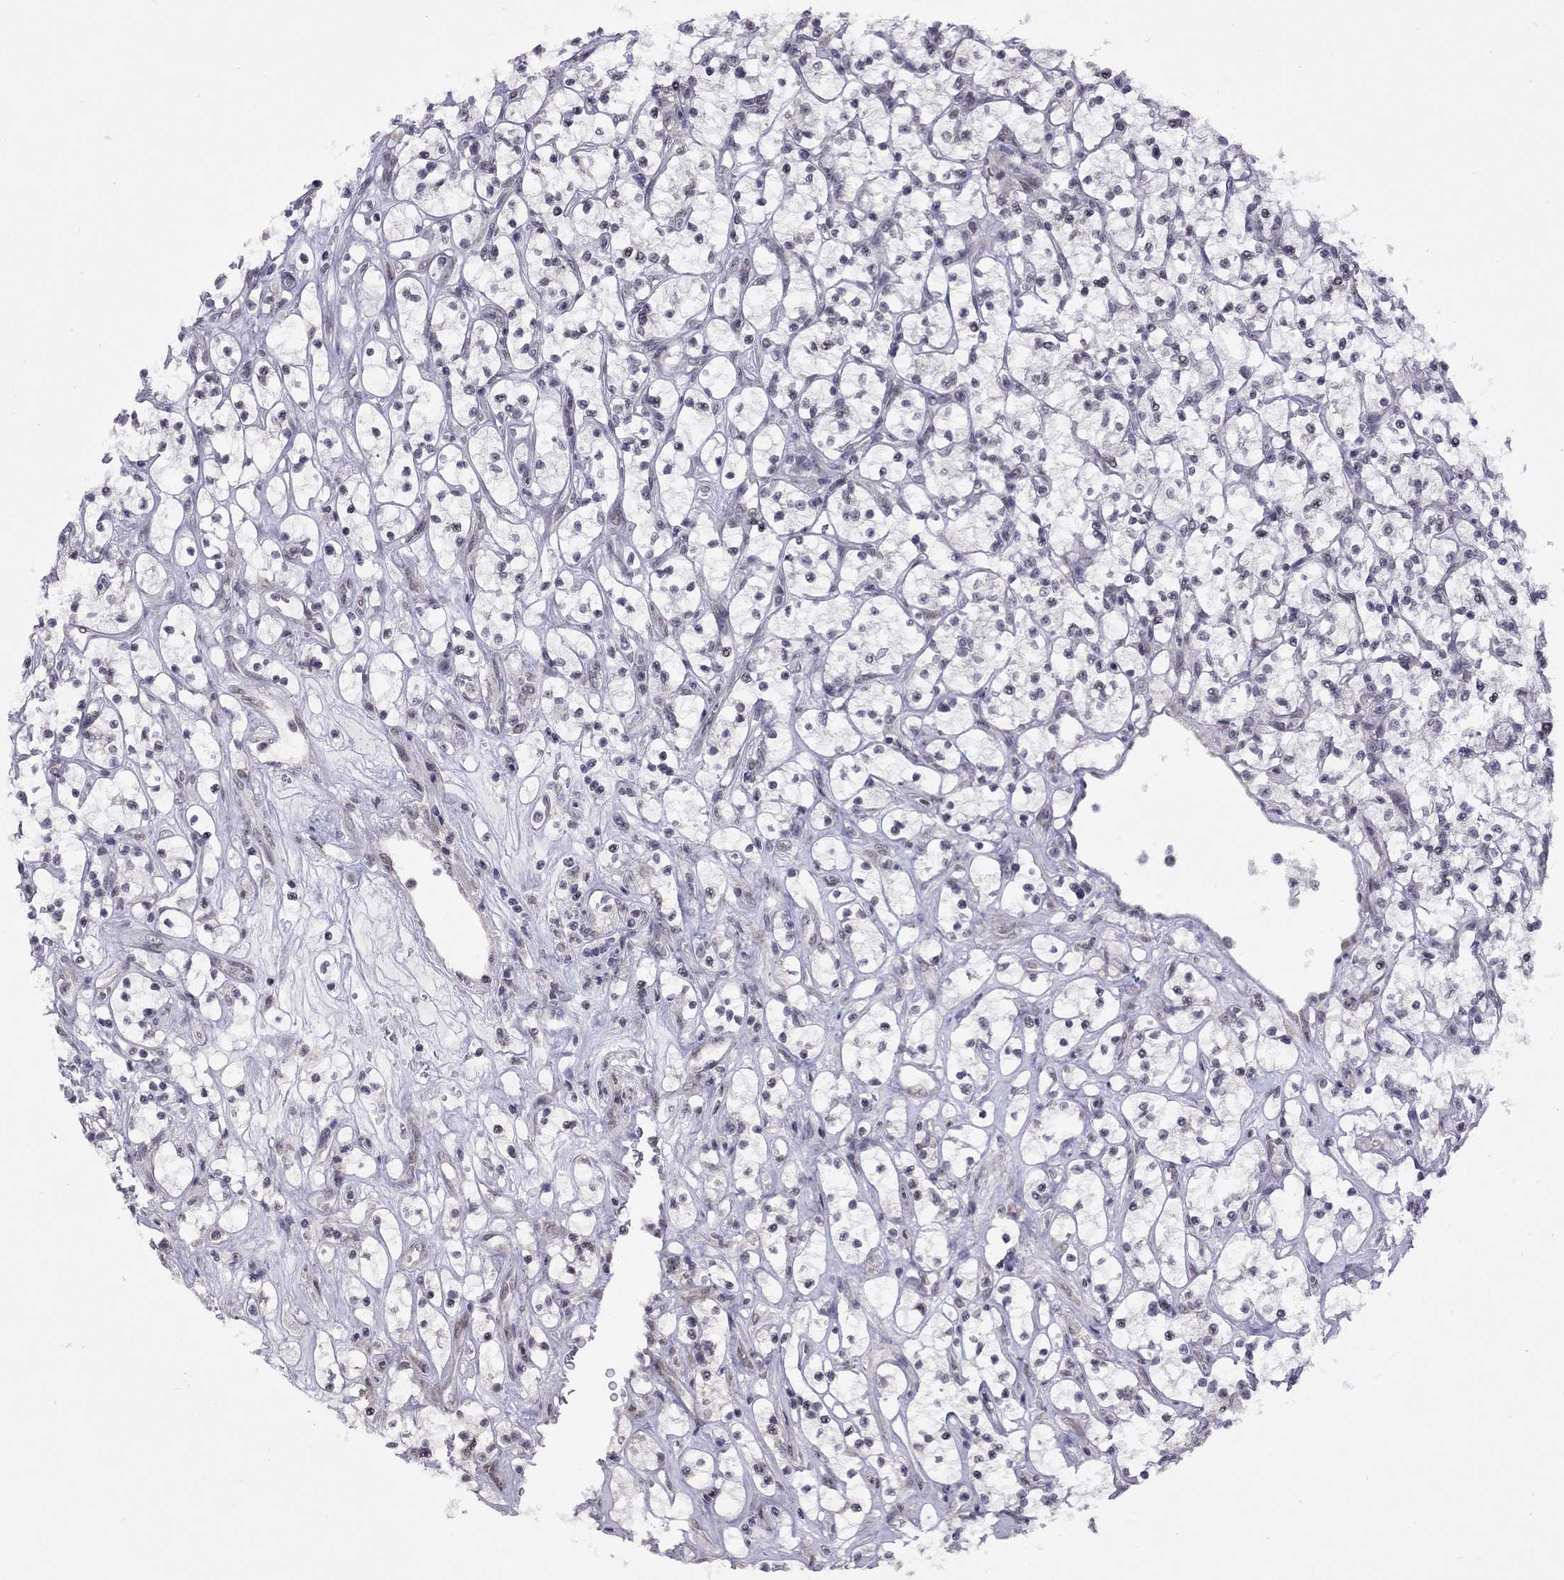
{"staining": {"intensity": "negative", "quantity": "none", "location": "none"}, "tissue": "renal cancer", "cell_type": "Tumor cells", "image_type": "cancer", "snomed": [{"axis": "morphology", "description": "Adenocarcinoma, NOS"}, {"axis": "topography", "description": "Kidney"}], "caption": "Protein analysis of adenocarcinoma (renal) reveals no significant positivity in tumor cells.", "gene": "HES5", "patient": {"sex": "female", "age": 64}}